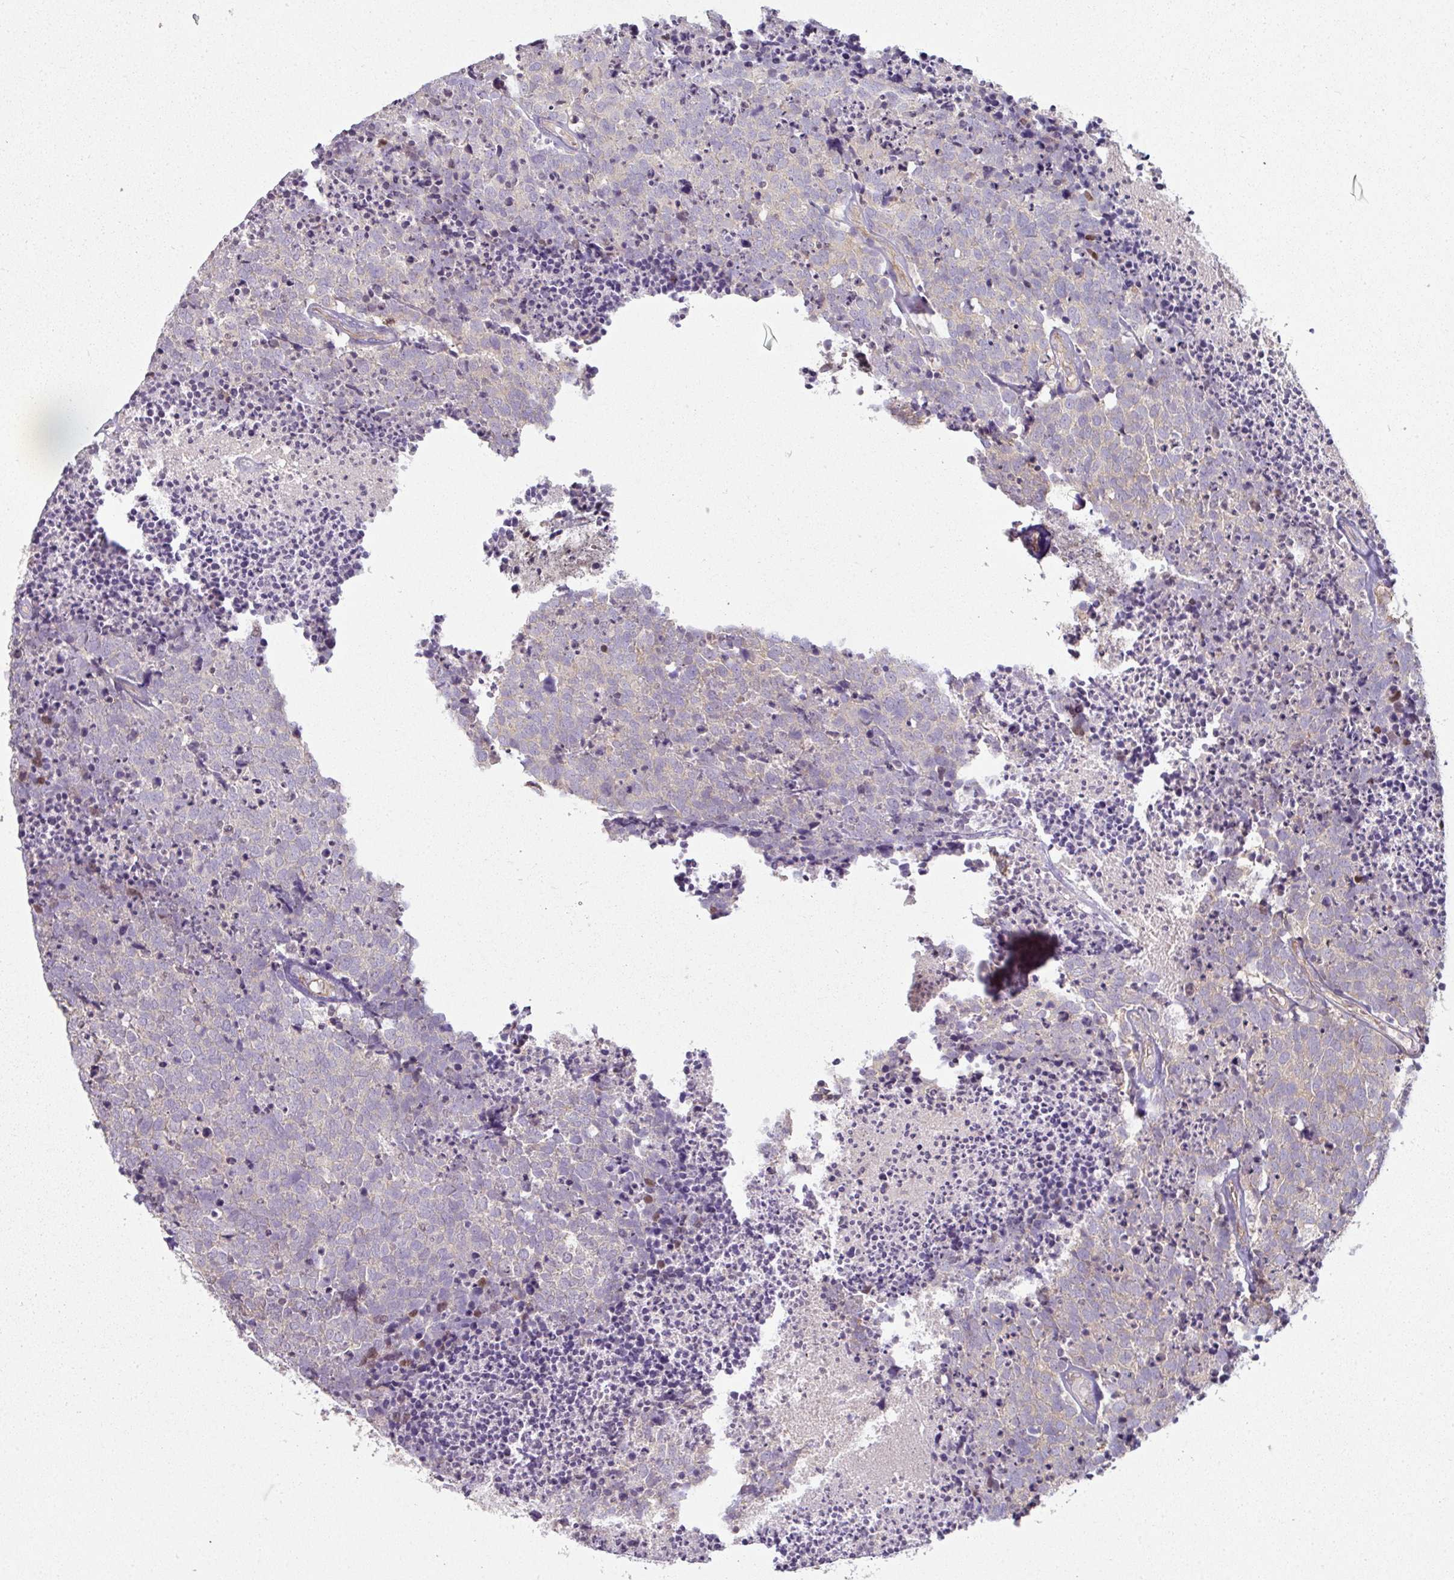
{"staining": {"intensity": "negative", "quantity": "none", "location": "none"}, "tissue": "carcinoid", "cell_type": "Tumor cells", "image_type": "cancer", "snomed": [{"axis": "morphology", "description": "Carcinoid, malignant, NOS"}, {"axis": "topography", "description": "Skin"}], "caption": "Tumor cells are negative for brown protein staining in malignant carcinoid.", "gene": "C19orf33", "patient": {"sex": "female", "age": 79}}